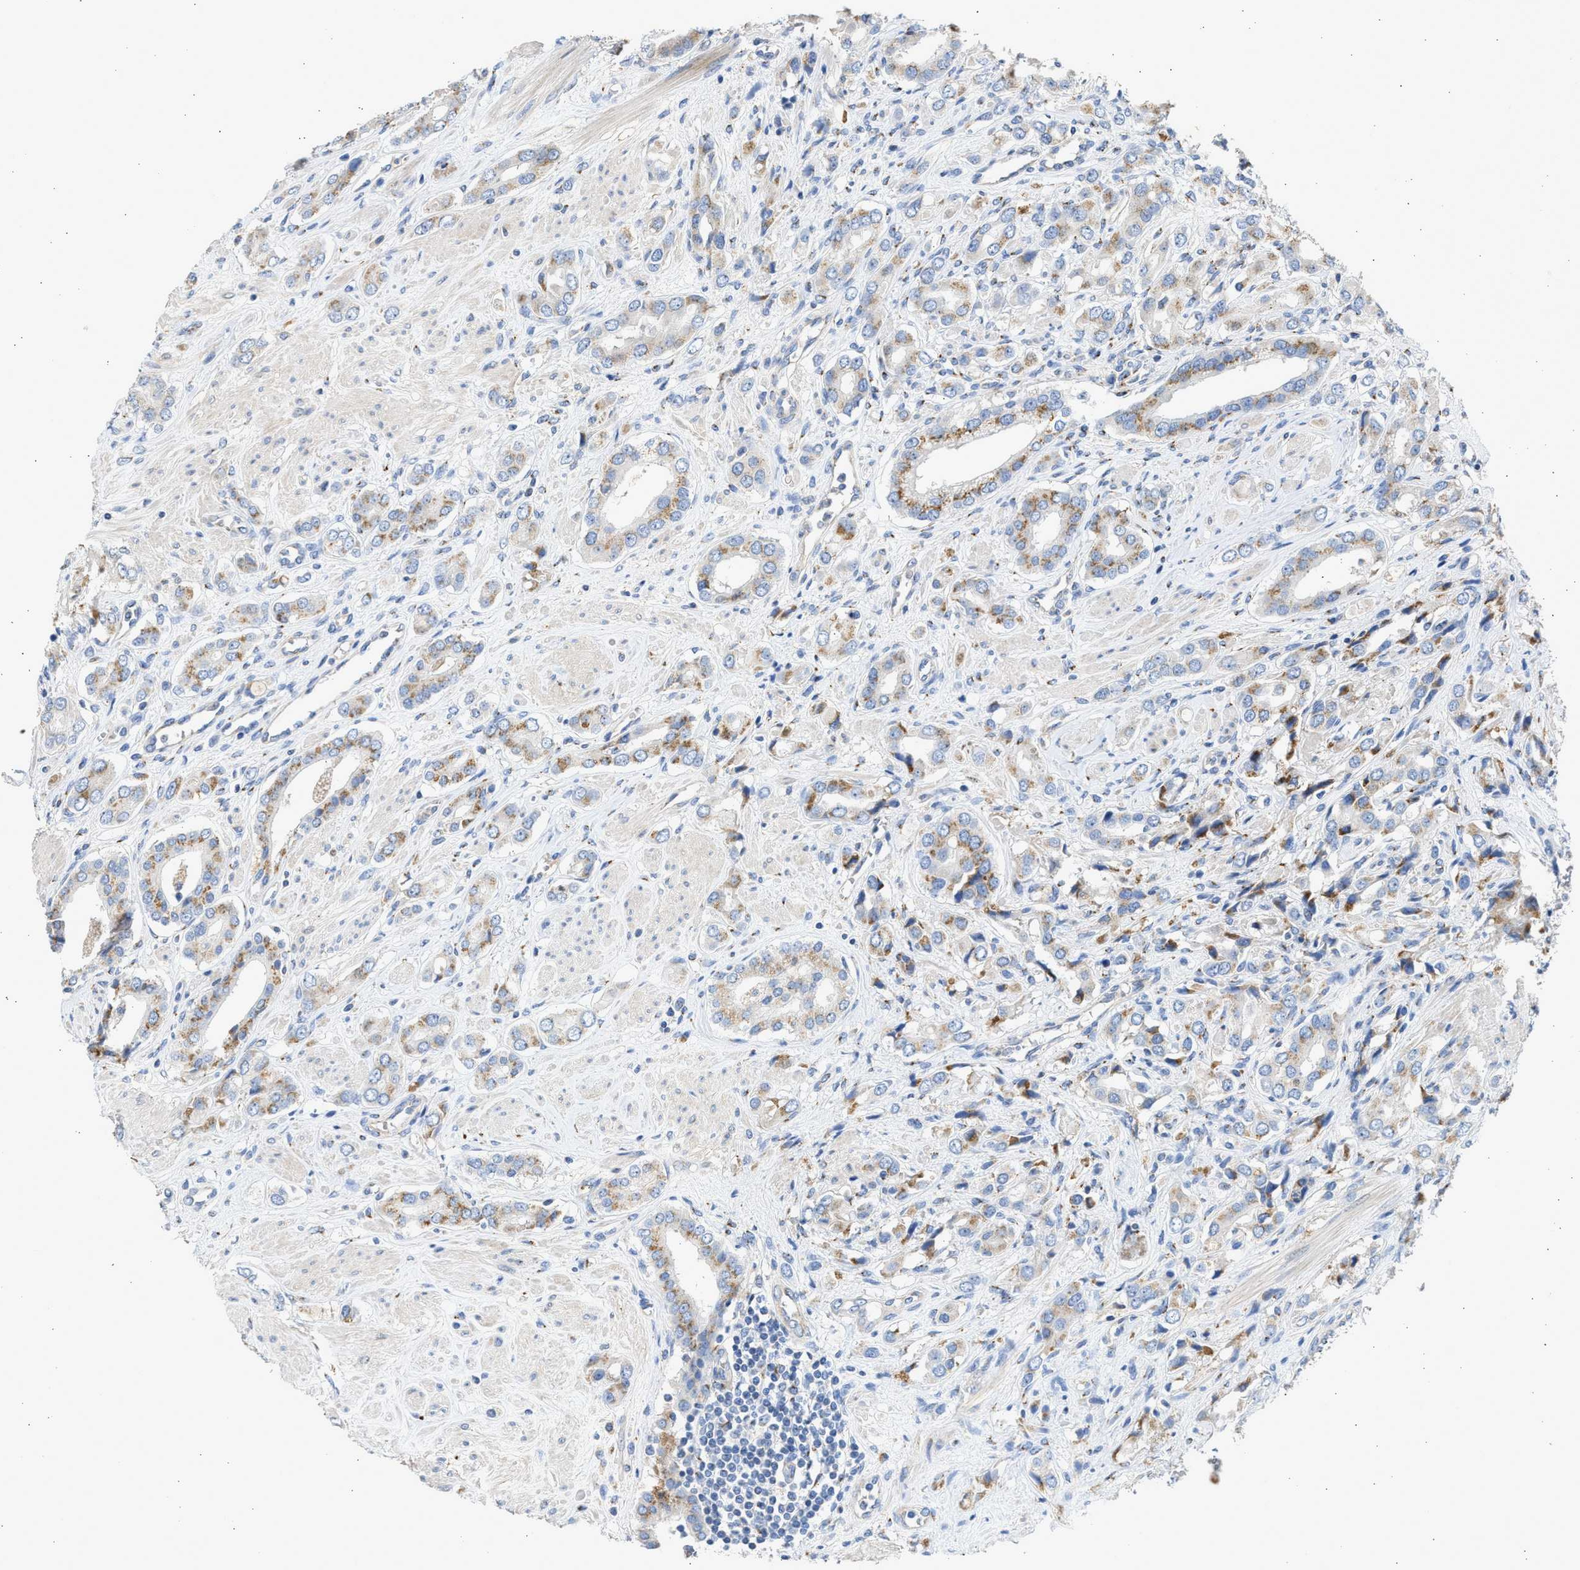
{"staining": {"intensity": "moderate", "quantity": ">75%", "location": "cytoplasmic/membranous"}, "tissue": "prostate cancer", "cell_type": "Tumor cells", "image_type": "cancer", "snomed": [{"axis": "morphology", "description": "Adenocarcinoma, High grade"}, {"axis": "topography", "description": "Prostate"}], "caption": "This histopathology image demonstrates immunohistochemistry (IHC) staining of high-grade adenocarcinoma (prostate), with medium moderate cytoplasmic/membranous staining in about >75% of tumor cells.", "gene": "IPO8", "patient": {"sex": "male", "age": 52}}